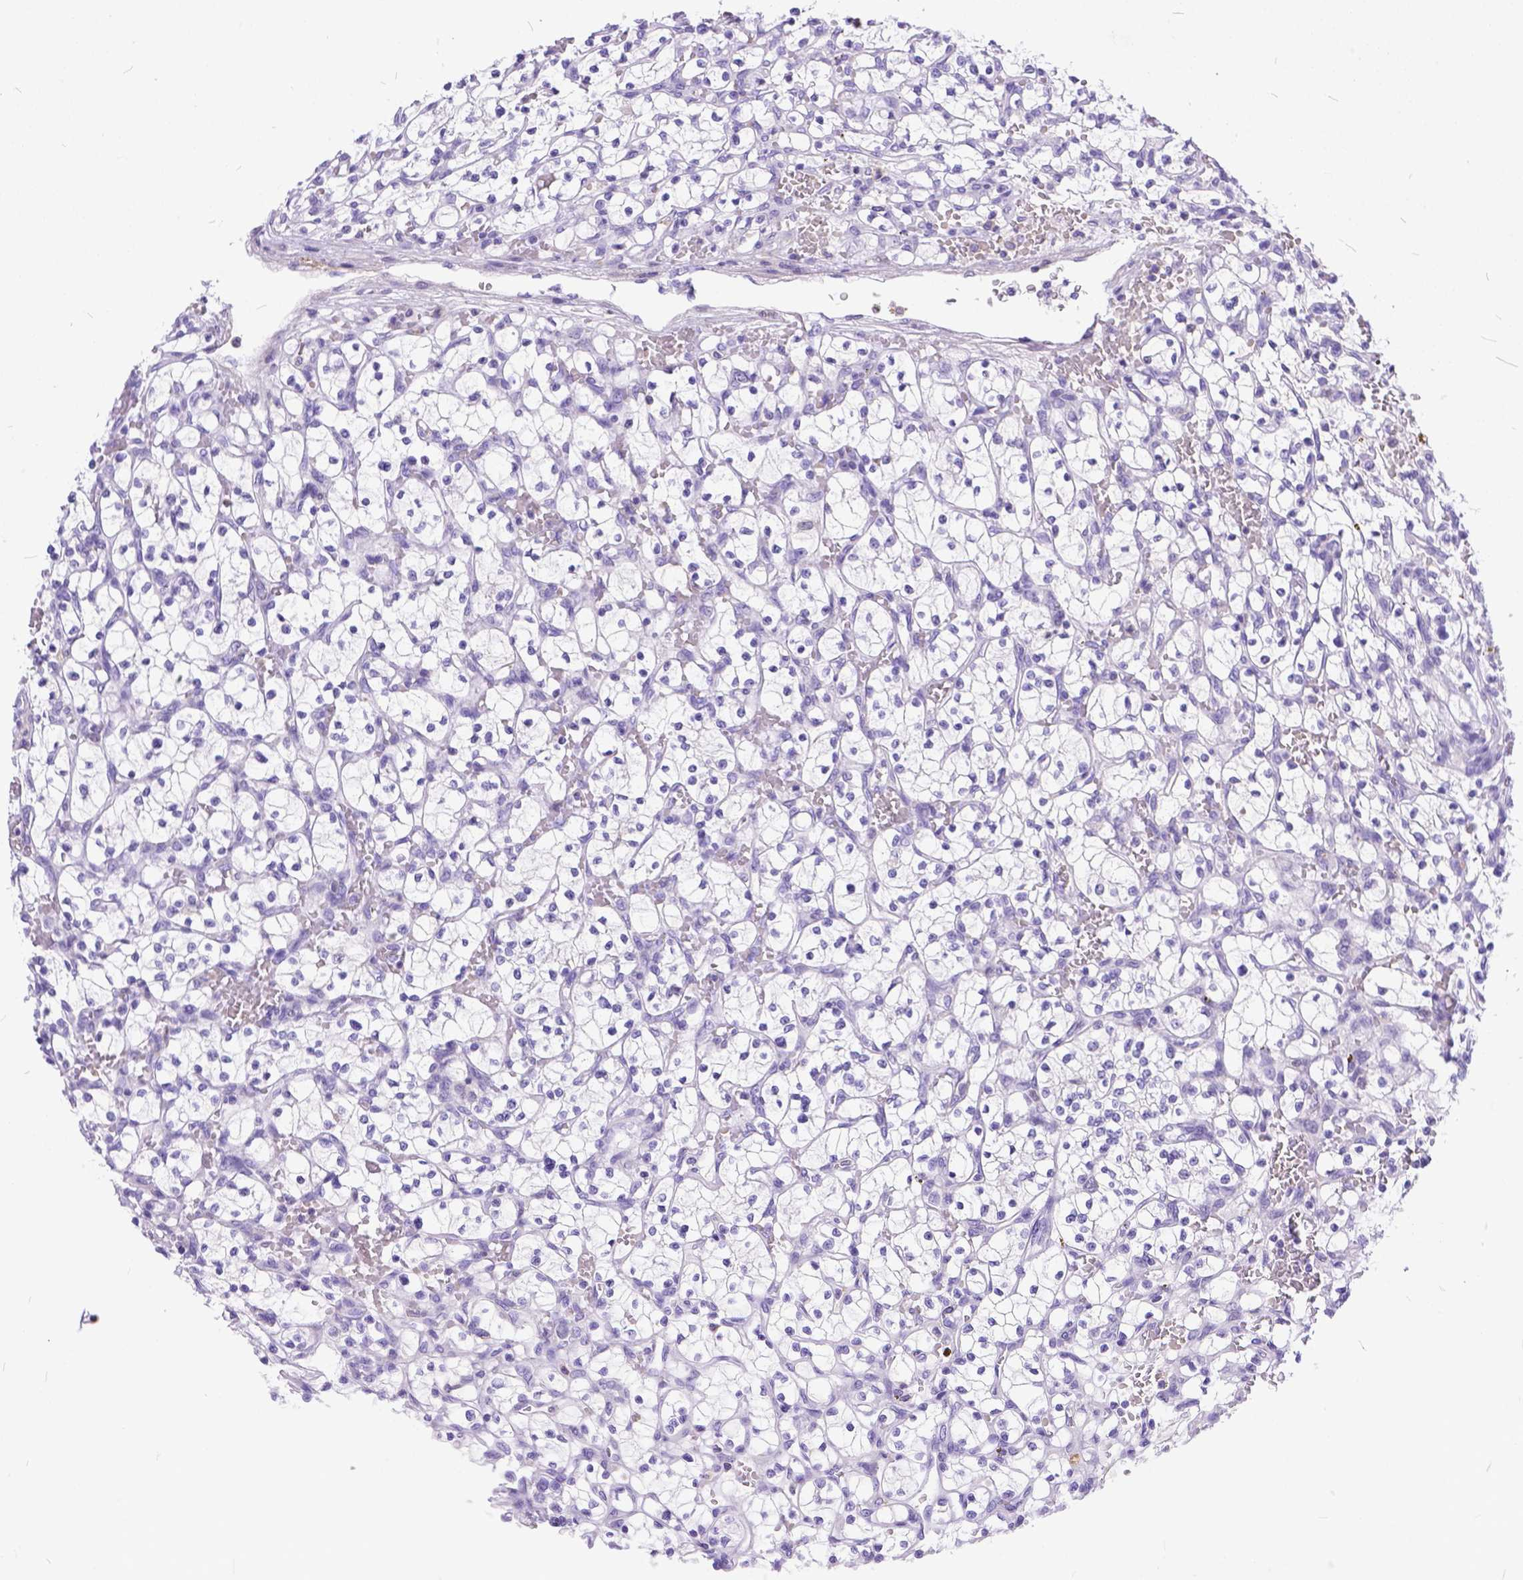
{"staining": {"intensity": "negative", "quantity": "none", "location": "none"}, "tissue": "renal cancer", "cell_type": "Tumor cells", "image_type": "cancer", "snomed": [{"axis": "morphology", "description": "Adenocarcinoma, NOS"}, {"axis": "topography", "description": "Kidney"}], "caption": "Protein analysis of renal cancer (adenocarcinoma) shows no significant staining in tumor cells.", "gene": "TMEM169", "patient": {"sex": "female", "age": 64}}